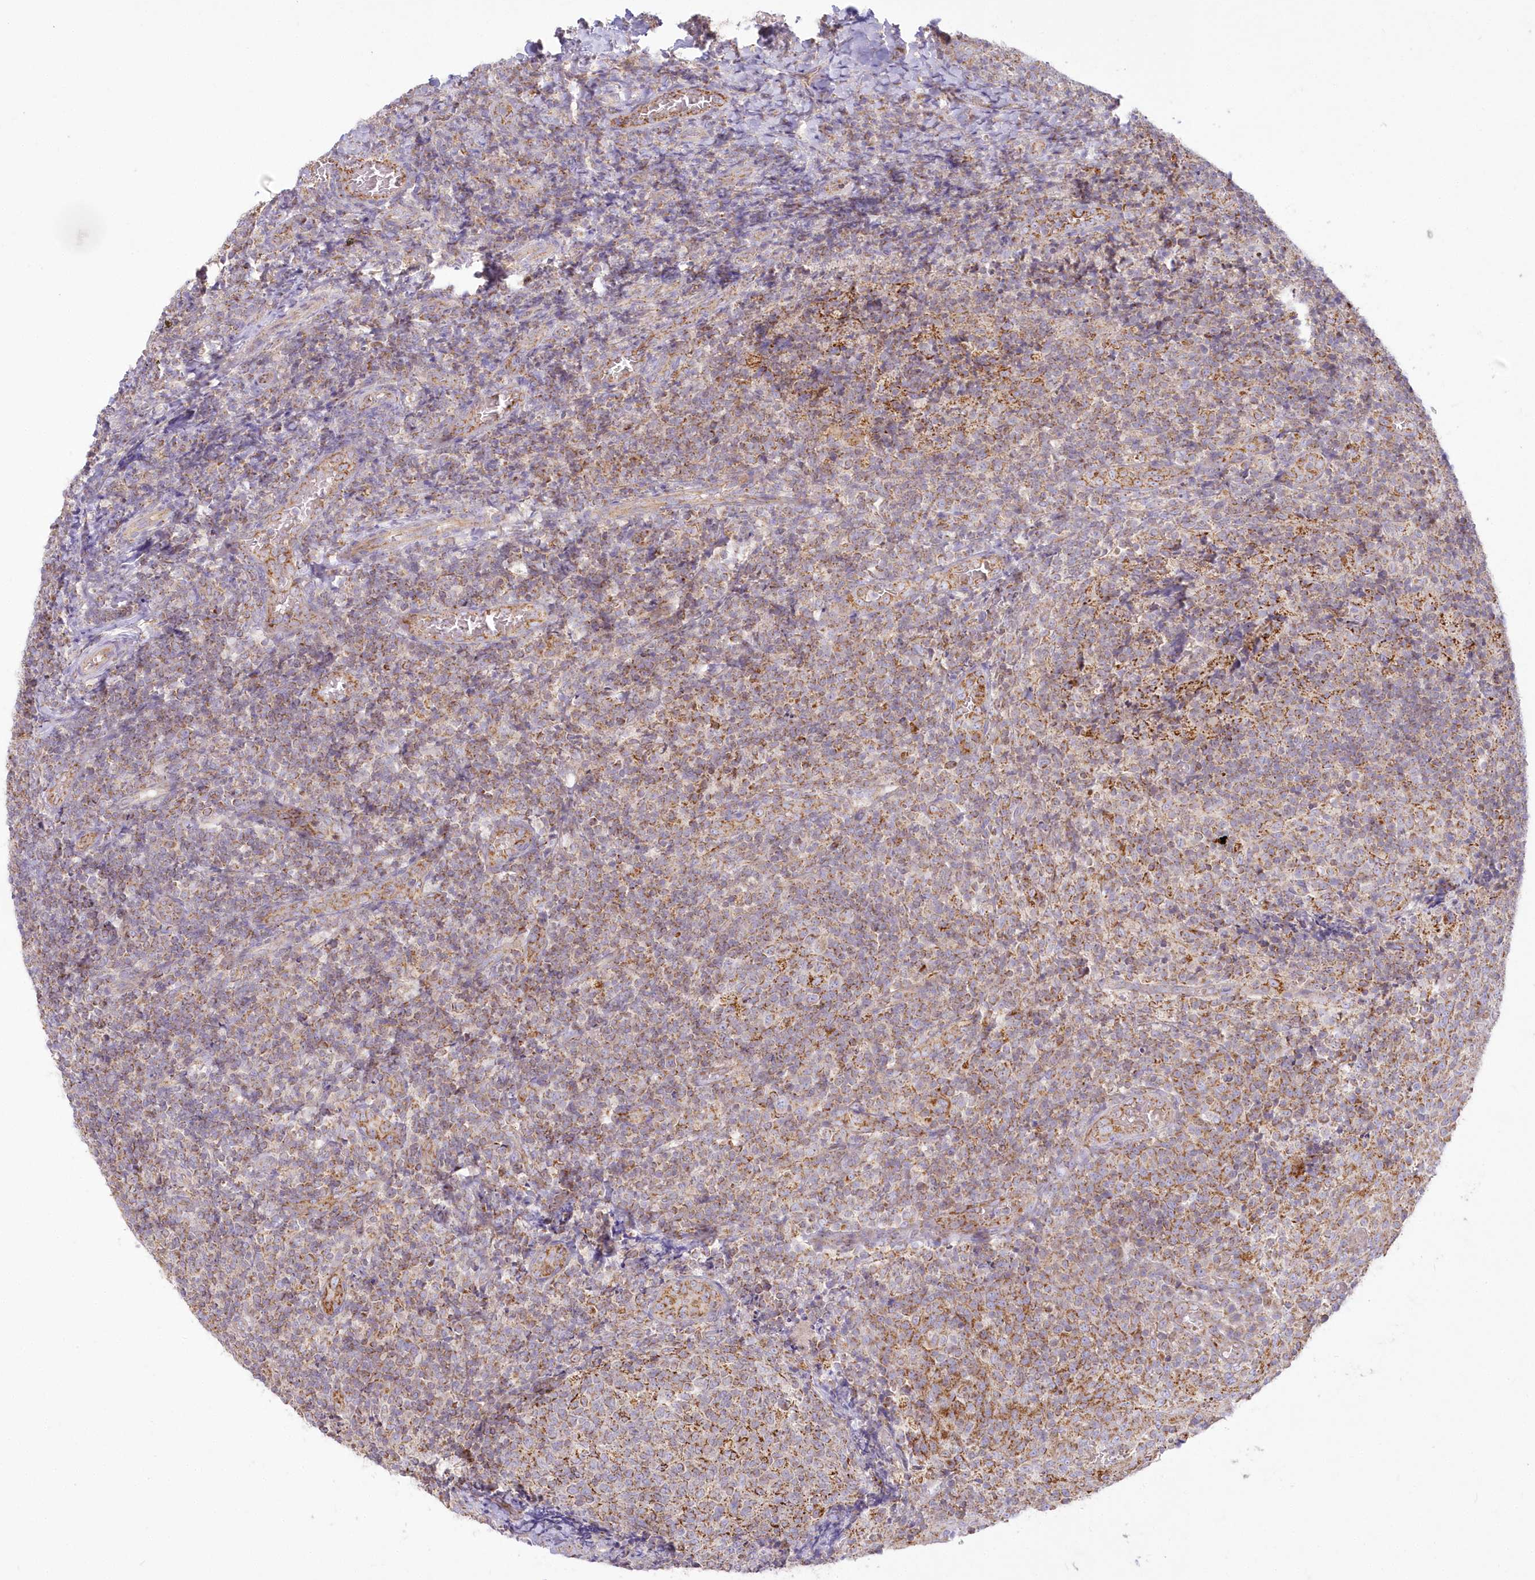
{"staining": {"intensity": "moderate", "quantity": "25%-75%", "location": "cytoplasmic/membranous"}, "tissue": "tonsil", "cell_type": "Germinal center cells", "image_type": "normal", "snomed": [{"axis": "morphology", "description": "Normal tissue, NOS"}, {"axis": "topography", "description": "Tonsil"}], "caption": "This photomicrograph displays benign tonsil stained with immunohistochemistry to label a protein in brown. The cytoplasmic/membranous of germinal center cells show moderate positivity for the protein. Nuclei are counter-stained blue.", "gene": "TBC1D14", "patient": {"sex": "female", "age": 19}}